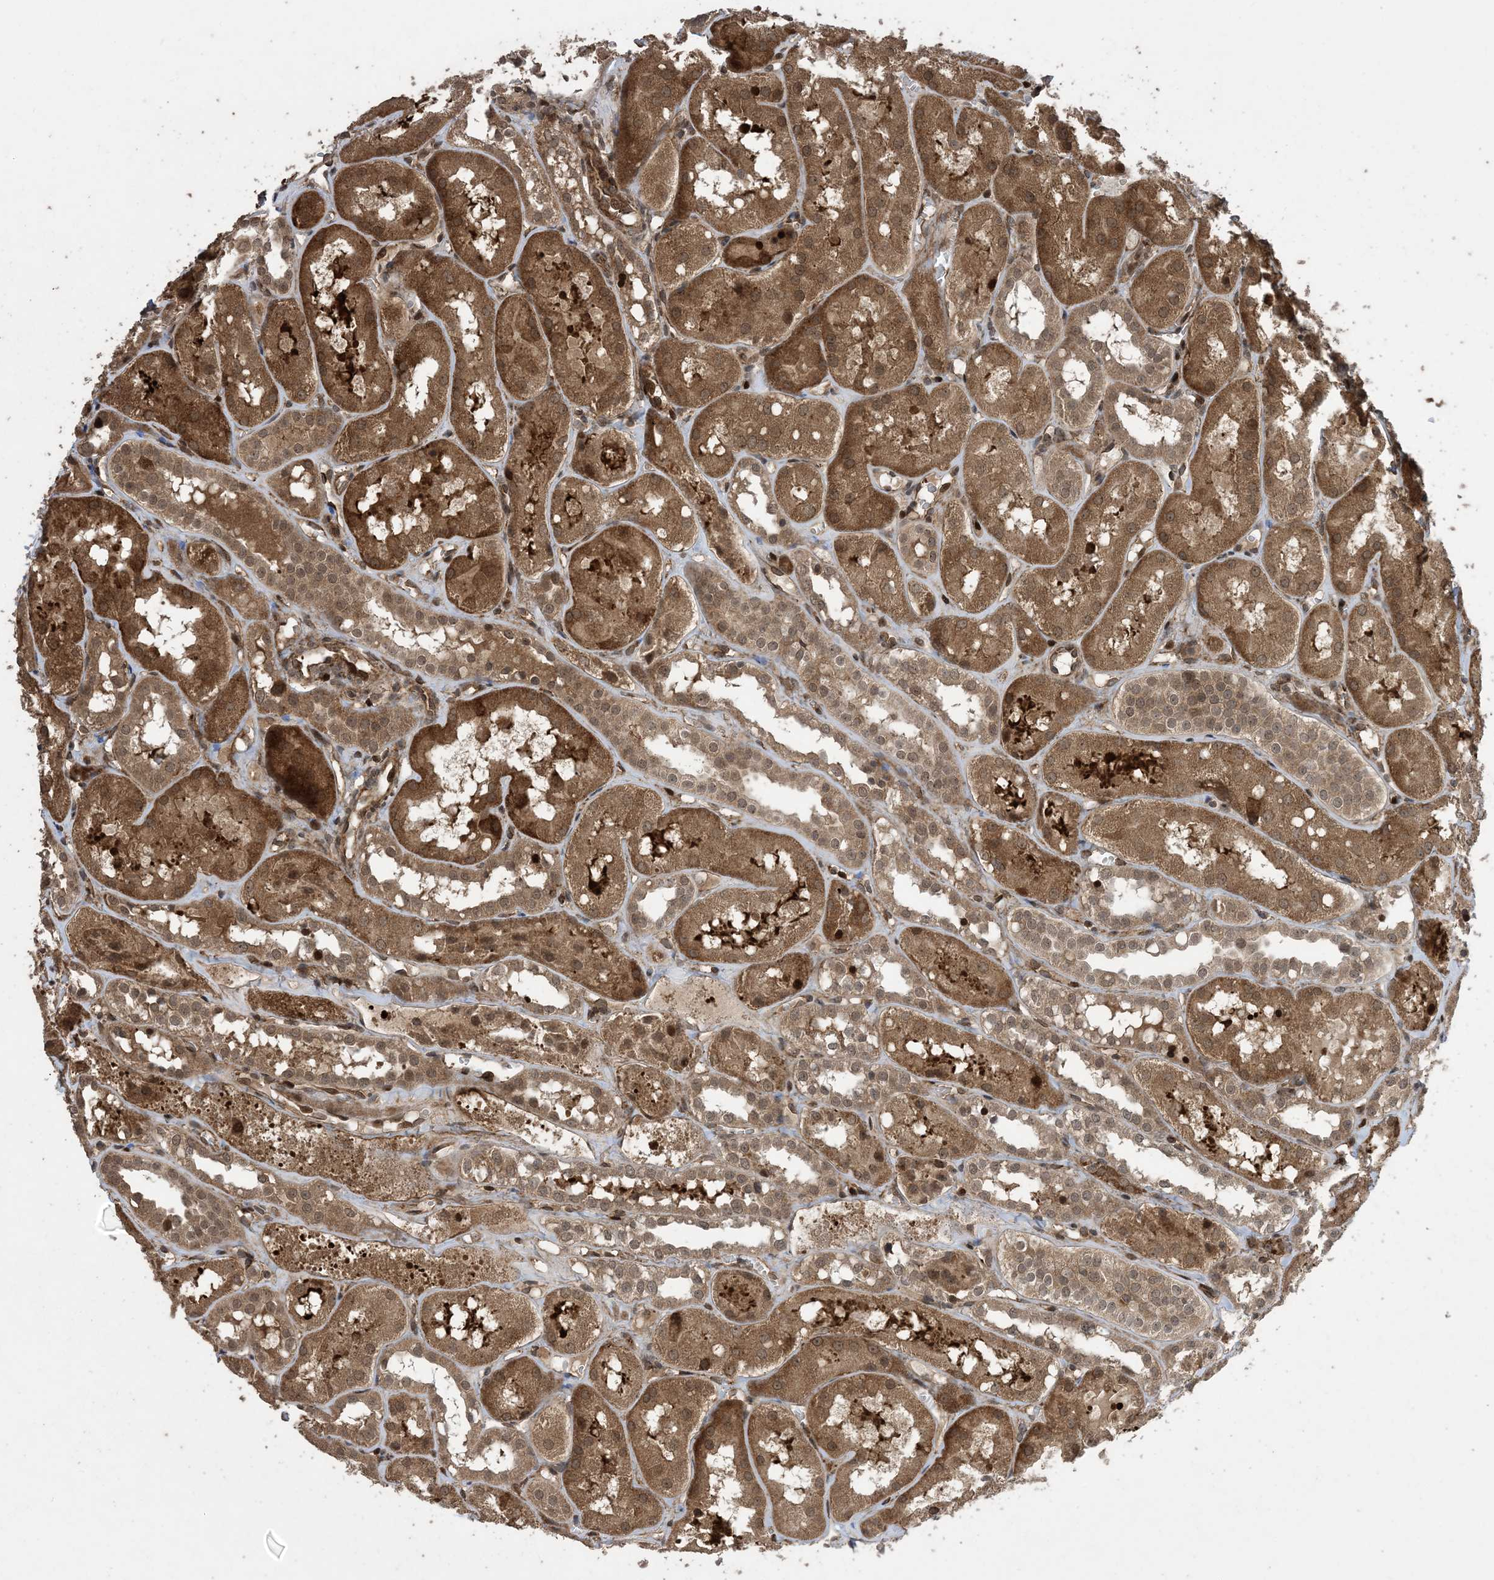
{"staining": {"intensity": "strong", "quantity": "25%-75%", "location": "cytoplasmic/membranous,nuclear"}, "tissue": "kidney", "cell_type": "Cells in glomeruli", "image_type": "normal", "snomed": [{"axis": "morphology", "description": "Normal tissue, NOS"}, {"axis": "topography", "description": "Kidney"}], "caption": "Brown immunohistochemical staining in unremarkable human kidney displays strong cytoplasmic/membranous,nuclear expression in about 25%-75% of cells in glomeruli. The protein of interest is stained brown, and the nuclei are stained in blue (DAB (3,3'-diaminobenzidine) IHC with brightfield microscopy, high magnification).", "gene": "ZNF511", "patient": {"sex": "male", "age": 16}}